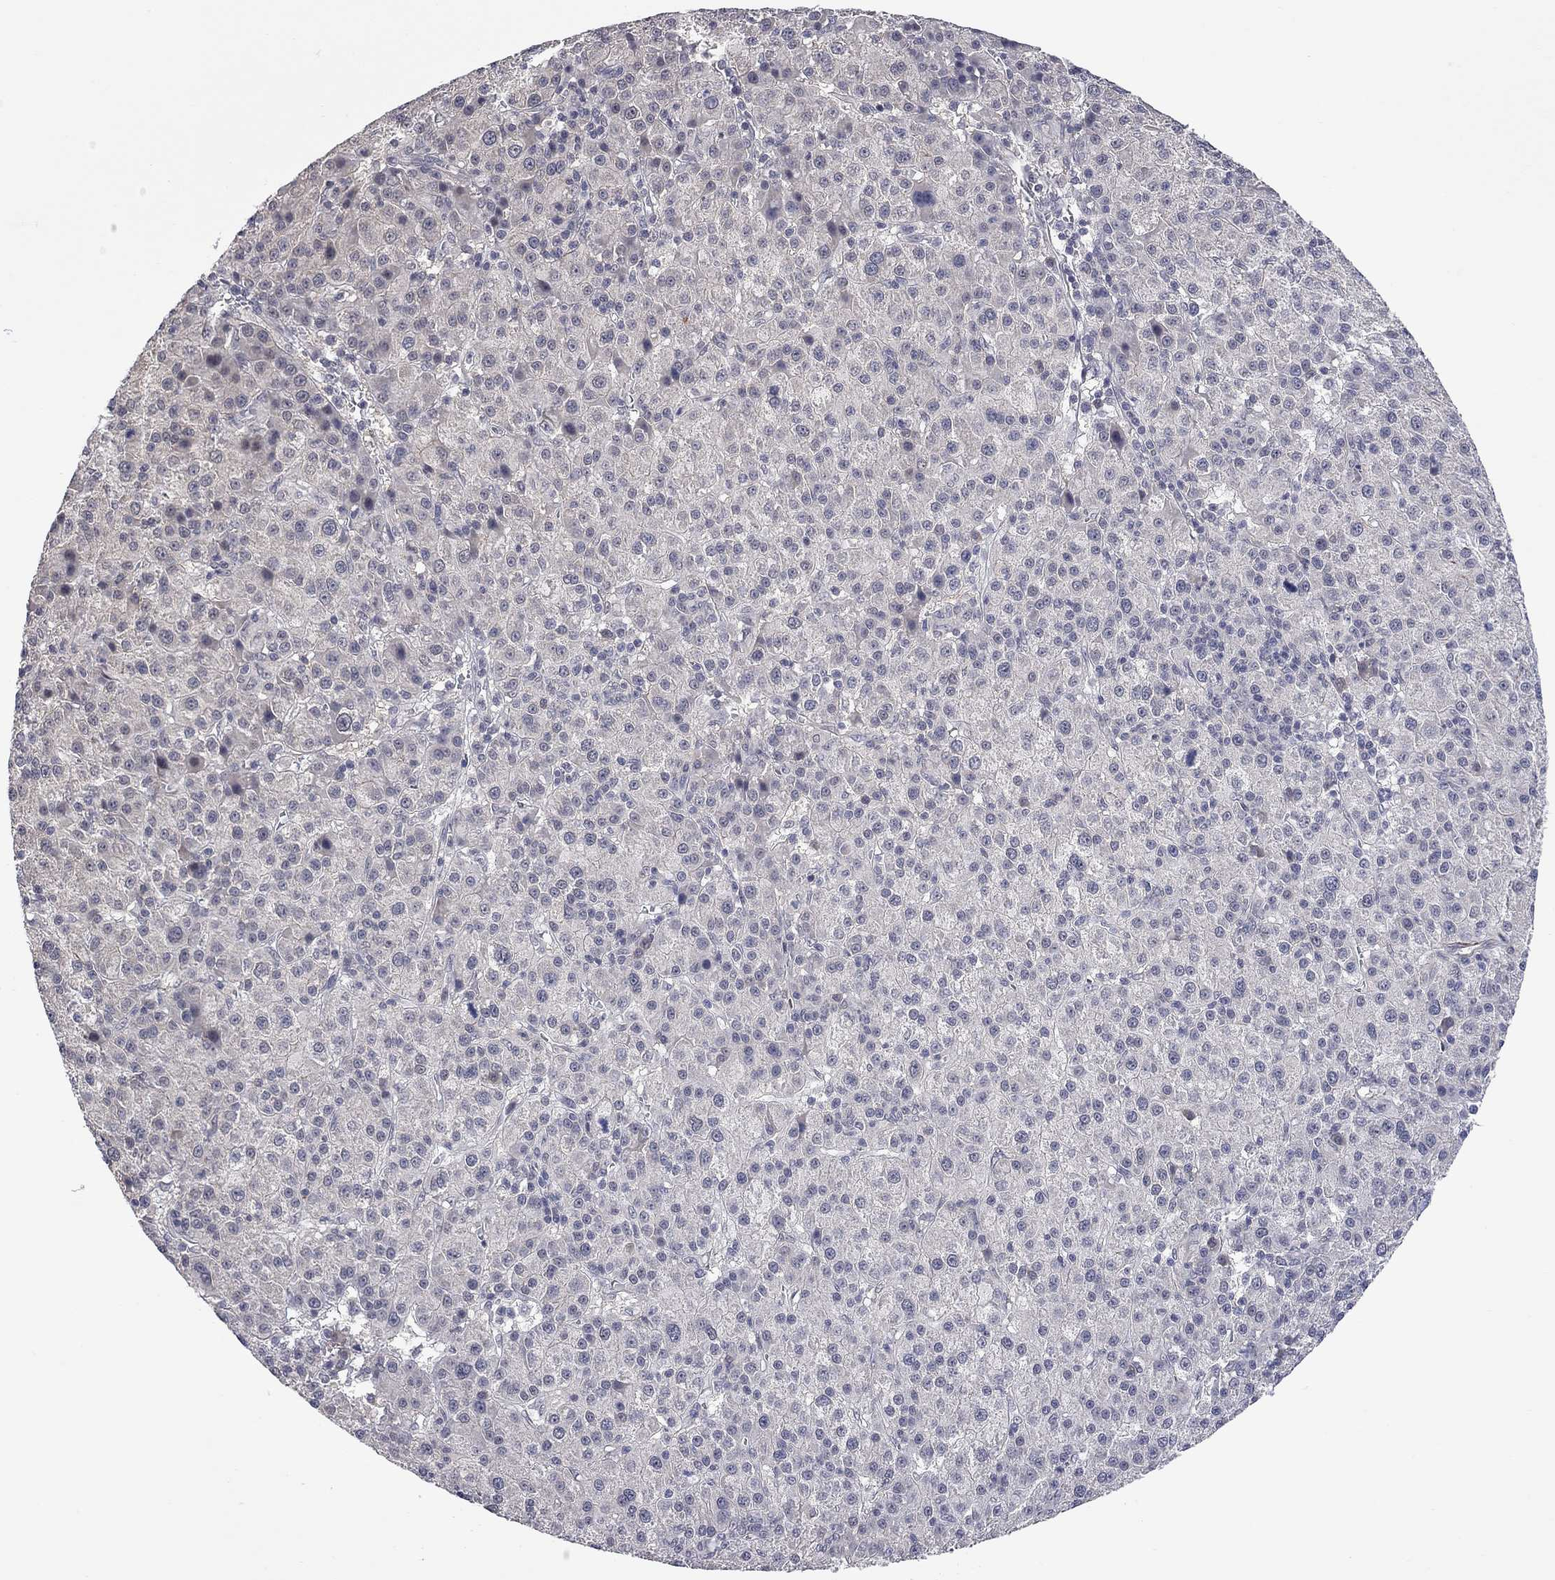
{"staining": {"intensity": "negative", "quantity": "none", "location": "none"}, "tissue": "liver cancer", "cell_type": "Tumor cells", "image_type": "cancer", "snomed": [{"axis": "morphology", "description": "Carcinoma, Hepatocellular, NOS"}, {"axis": "topography", "description": "Liver"}], "caption": "Human liver hepatocellular carcinoma stained for a protein using immunohistochemistry demonstrates no staining in tumor cells.", "gene": "FABP12", "patient": {"sex": "female", "age": 60}}